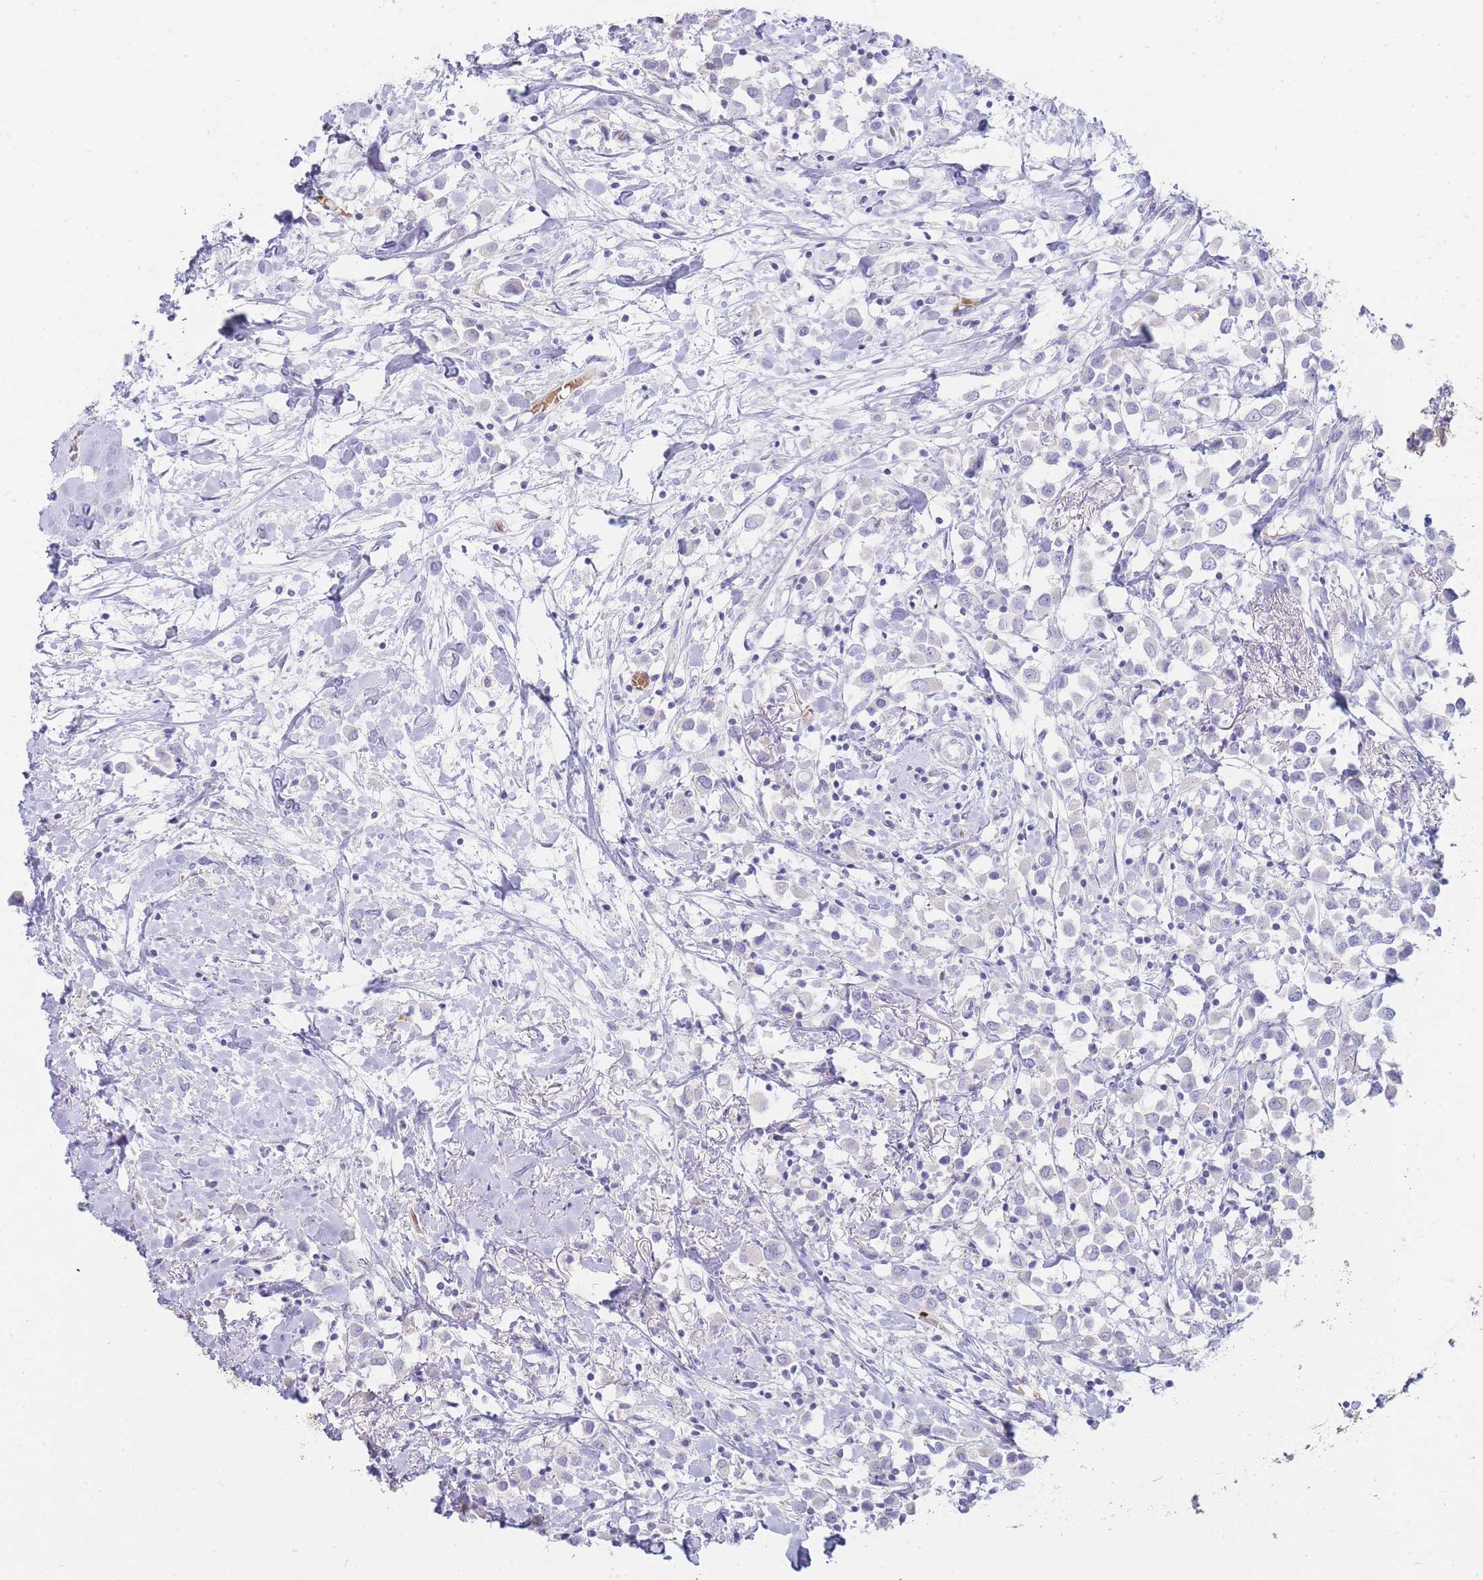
{"staining": {"intensity": "negative", "quantity": "none", "location": "none"}, "tissue": "breast cancer", "cell_type": "Tumor cells", "image_type": "cancer", "snomed": [{"axis": "morphology", "description": "Duct carcinoma"}, {"axis": "topography", "description": "Breast"}], "caption": "Human breast intraductal carcinoma stained for a protein using IHC exhibits no staining in tumor cells.", "gene": "HBG2", "patient": {"sex": "female", "age": 61}}